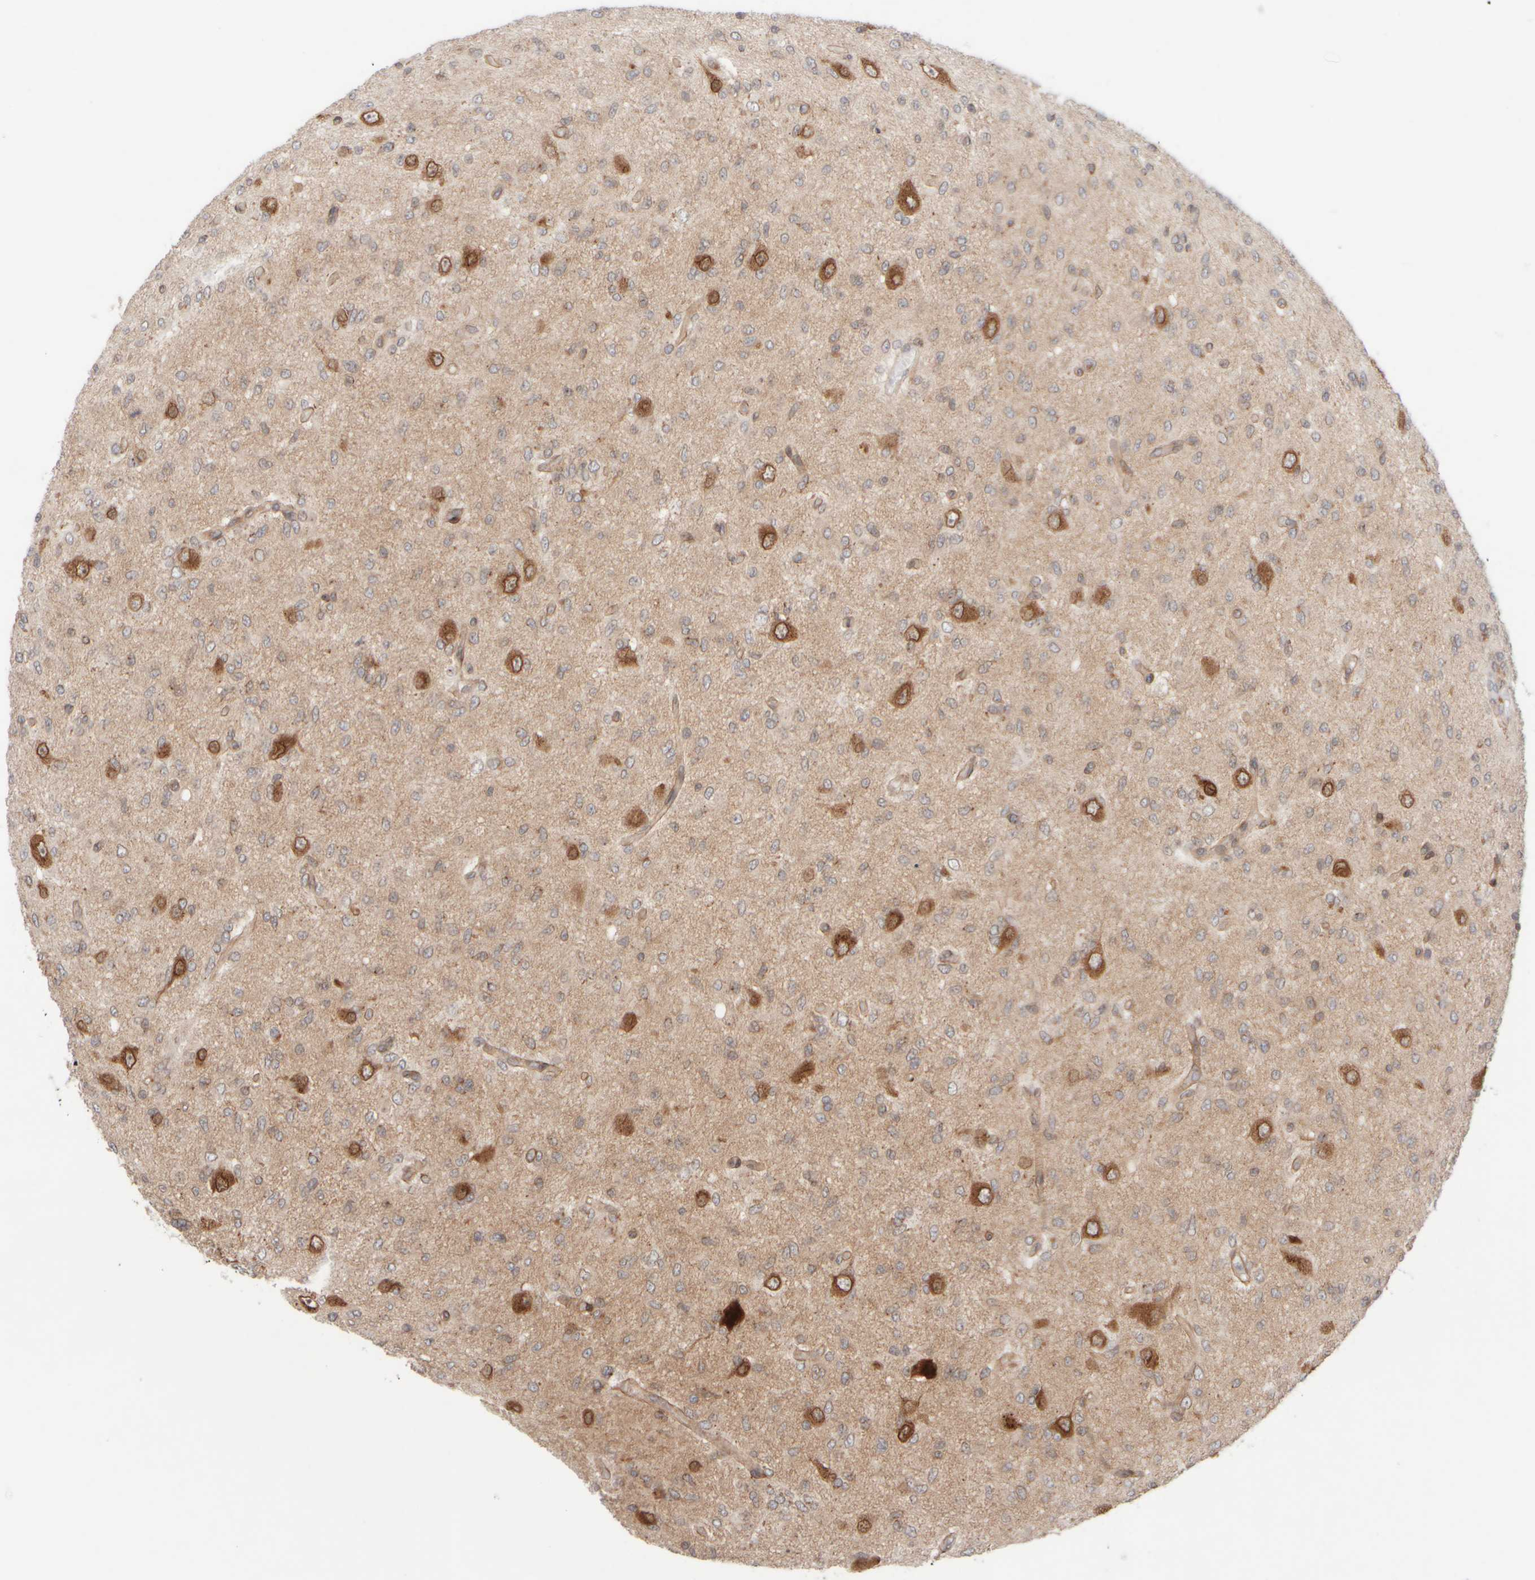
{"staining": {"intensity": "weak", "quantity": ">75%", "location": "cytoplasmic/membranous"}, "tissue": "glioma", "cell_type": "Tumor cells", "image_type": "cancer", "snomed": [{"axis": "morphology", "description": "Glioma, malignant, High grade"}, {"axis": "topography", "description": "Brain"}], "caption": "High-grade glioma (malignant) stained with a protein marker demonstrates weak staining in tumor cells.", "gene": "GCN1", "patient": {"sex": "female", "age": 59}}